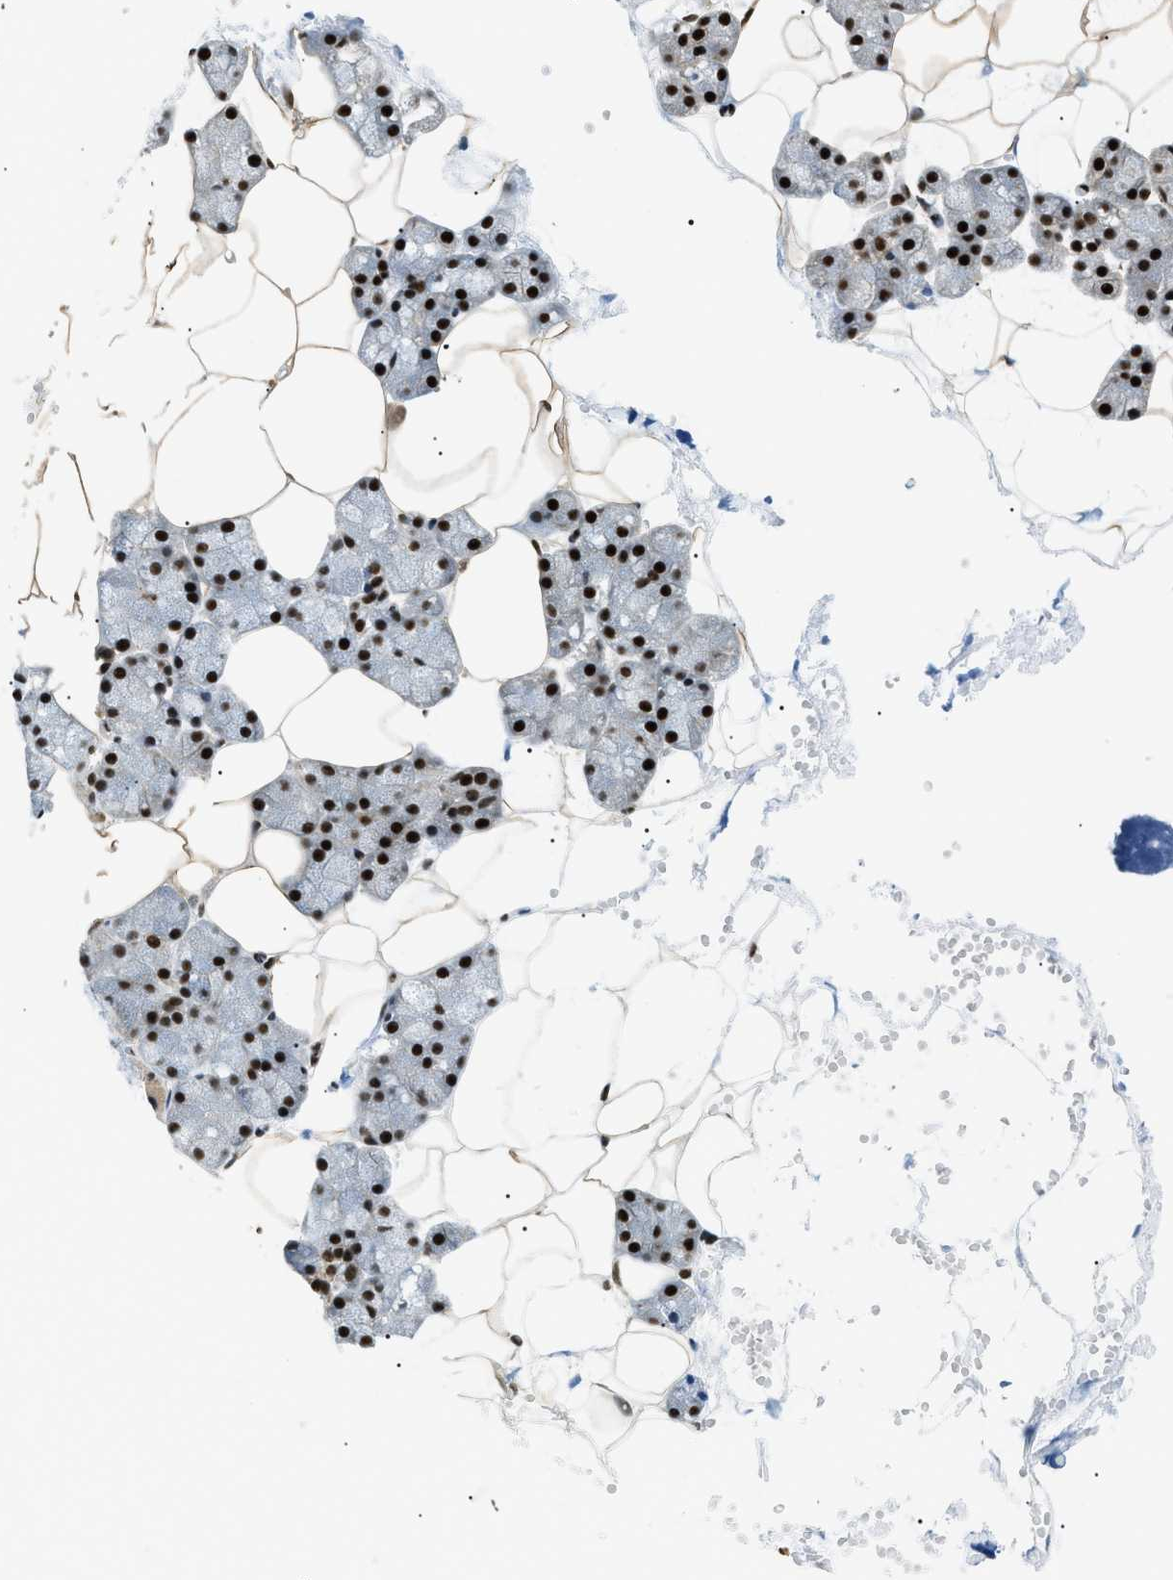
{"staining": {"intensity": "strong", "quantity": ">75%", "location": "cytoplasmic/membranous,nuclear"}, "tissue": "salivary gland", "cell_type": "Glandular cells", "image_type": "normal", "snomed": [{"axis": "morphology", "description": "Normal tissue, NOS"}, {"axis": "topography", "description": "Salivary gland"}], "caption": "Immunohistochemical staining of benign human salivary gland exhibits high levels of strong cytoplasmic/membranous,nuclear positivity in about >75% of glandular cells.", "gene": "CWC25", "patient": {"sex": "male", "age": 62}}